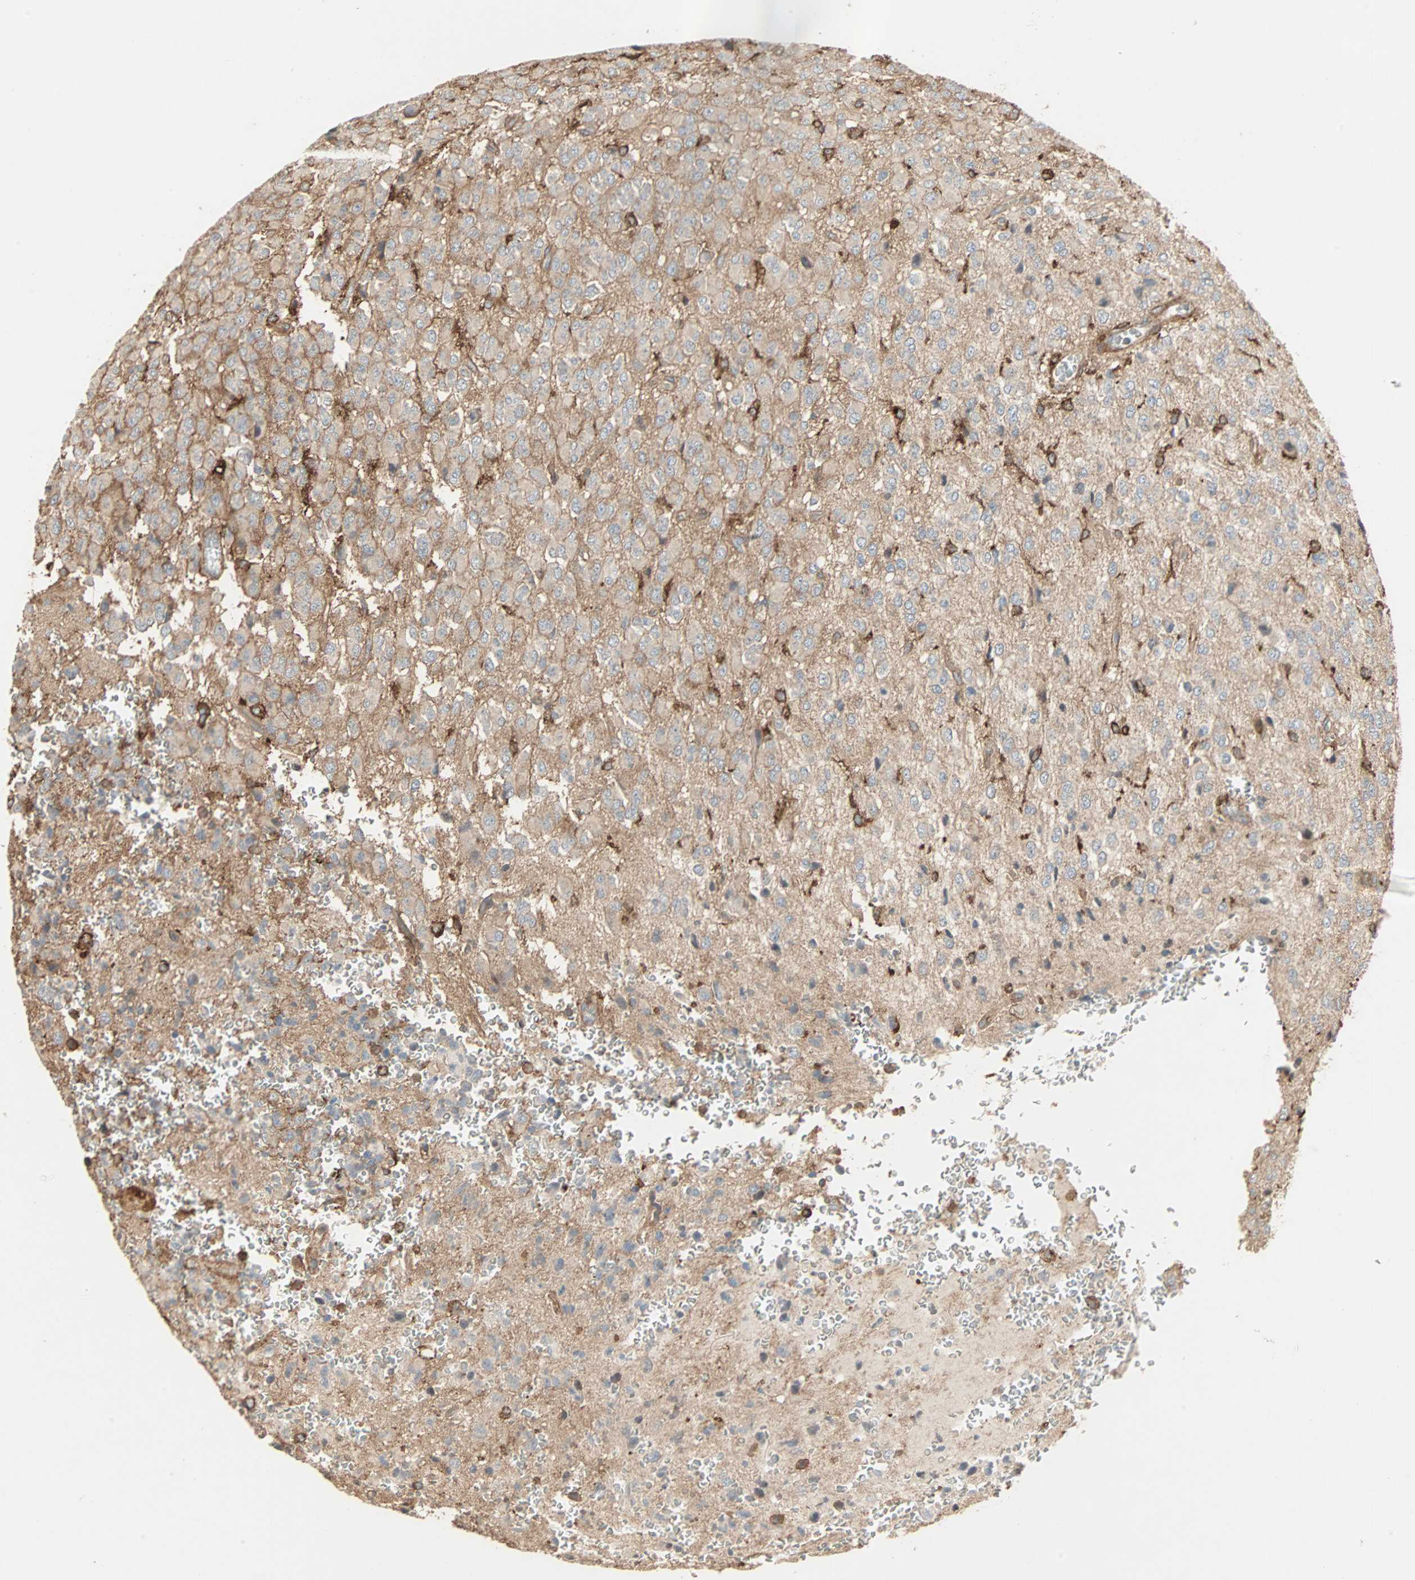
{"staining": {"intensity": "negative", "quantity": "none", "location": "none"}, "tissue": "glioma", "cell_type": "Tumor cells", "image_type": "cancer", "snomed": [{"axis": "morphology", "description": "Glioma, malignant, High grade"}, {"axis": "topography", "description": "pancreas cauda"}], "caption": "Histopathology image shows no significant protein staining in tumor cells of malignant glioma (high-grade). (Stains: DAB (3,3'-diaminobenzidine) immunohistochemistry with hematoxylin counter stain, Microscopy: brightfield microscopy at high magnification).", "gene": "GNAI2", "patient": {"sex": "male", "age": 60}}